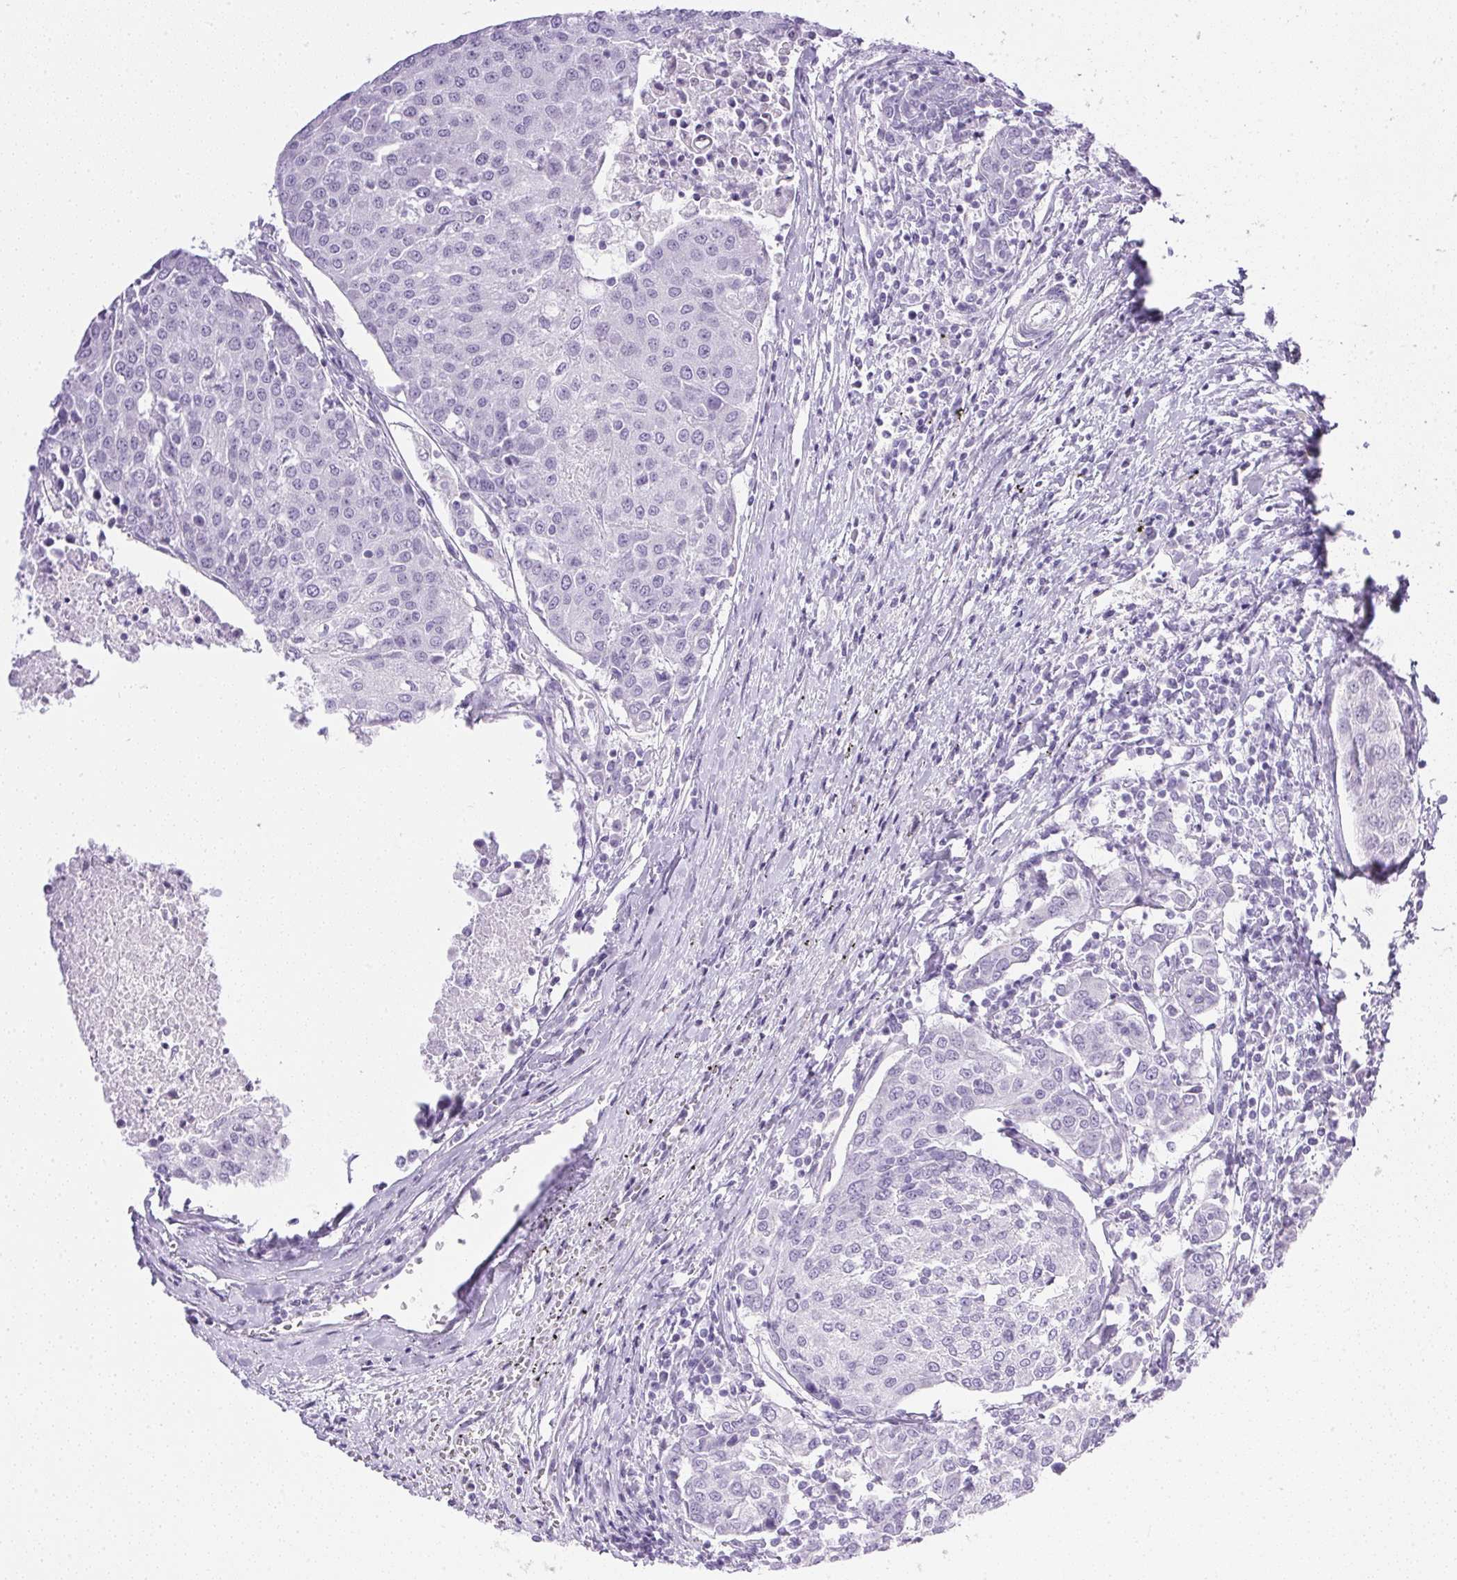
{"staining": {"intensity": "negative", "quantity": "none", "location": "none"}, "tissue": "urothelial cancer", "cell_type": "Tumor cells", "image_type": "cancer", "snomed": [{"axis": "morphology", "description": "Urothelial carcinoma, High grade"}, {"axis": "topography", "description": "Urinary bladder"}], "caption": "An image of urothelial cancer stained for a protein demonstrates no brown staining in tumor cells.", "gene": "CPB1", "patient": {"sex": "female", "age": 85}}